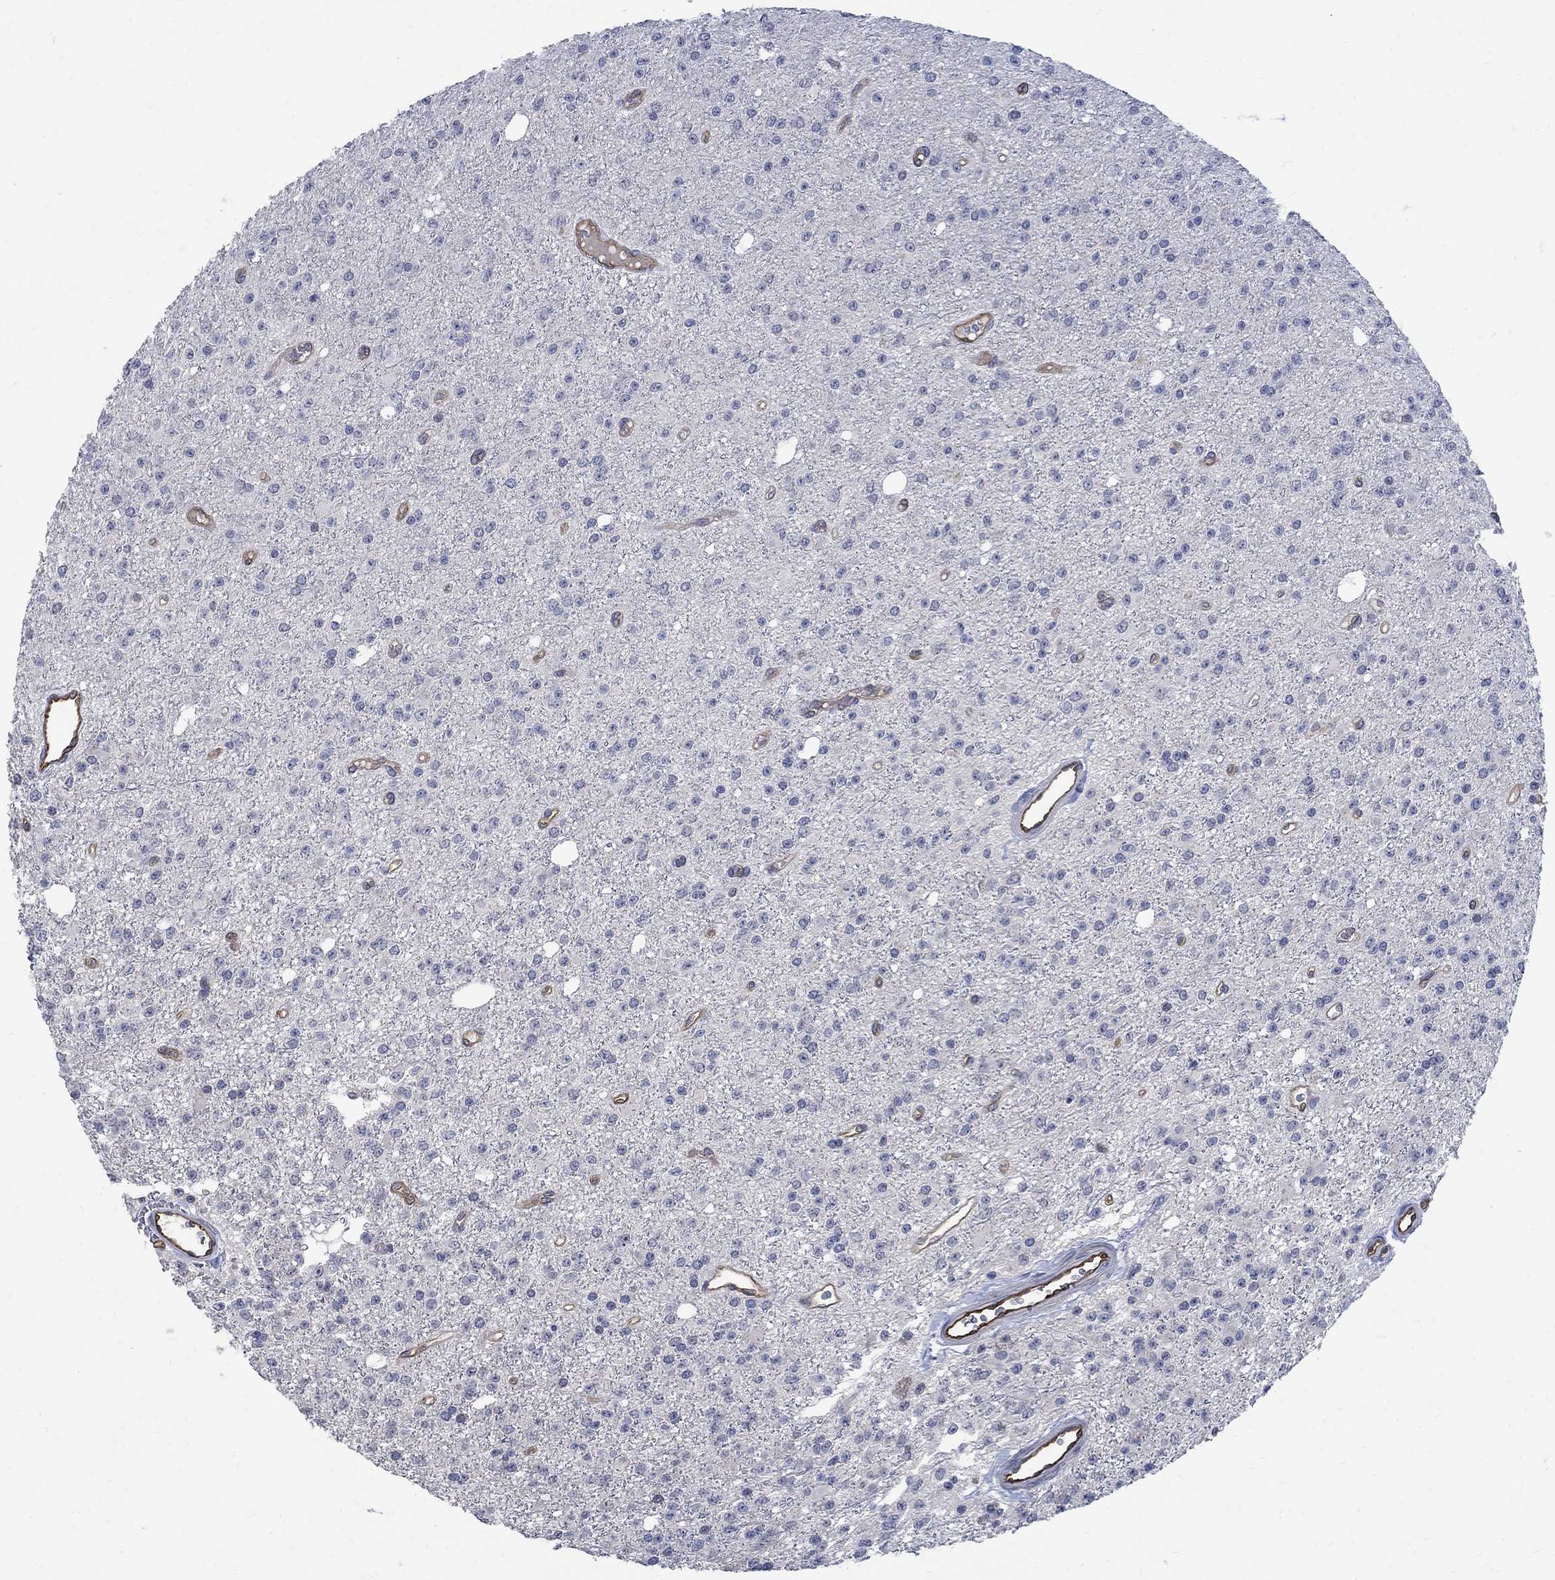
{"staining": {"intensity": "negative", "quantity": "none", "location": "none"}, "tissue": "glioma", "cell_type": "Tumor cells", "image_type": "cancer", "snomed": [{"axis": "morphology", "description": "Glioma, malignant, Low grade"}, {"axis": "topography", "description": "Brain"}], "caption": "A micrograph of human glioma is negative for staining in tumor cells.", "gene": "TGM2", "patient": {"sex": "female", "age": 45}}